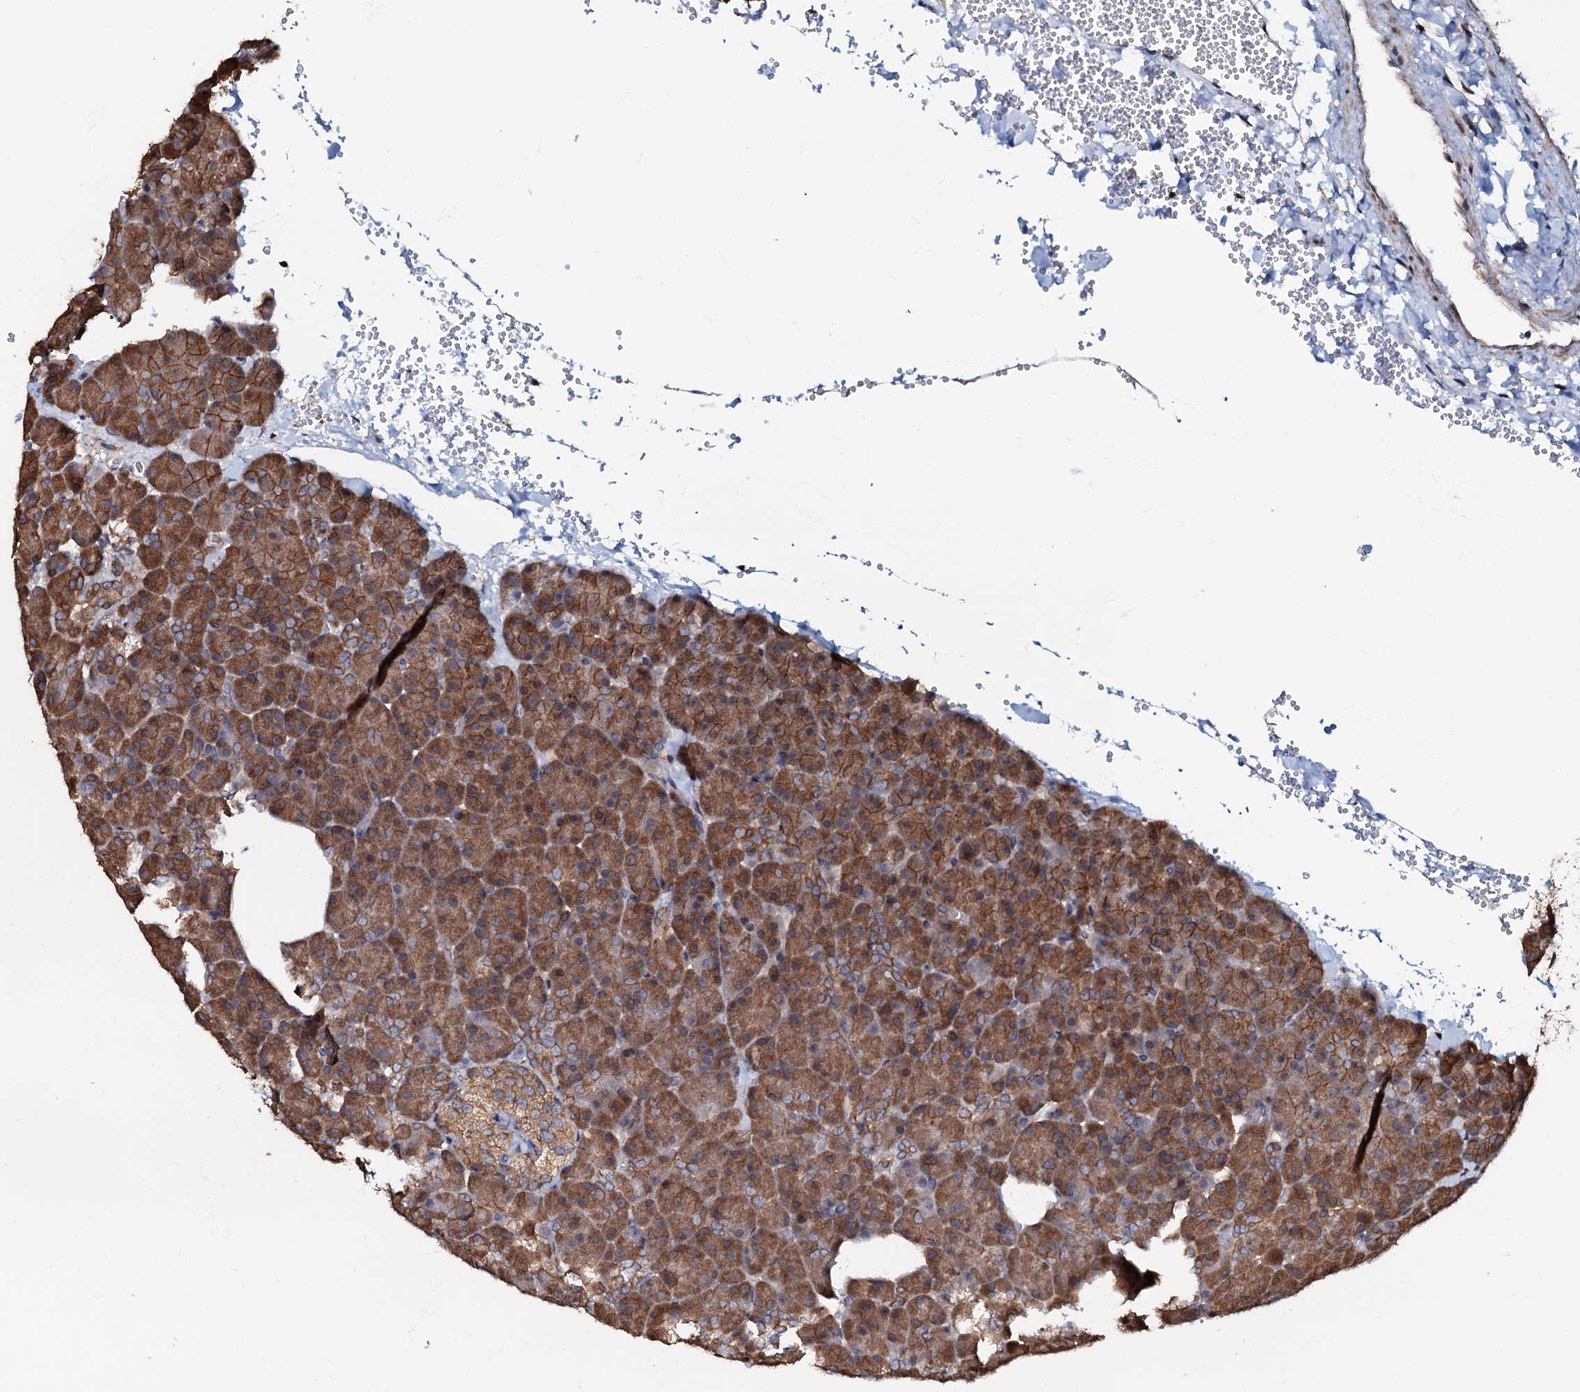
{"staining": {"intensity": "moderate", "quantity": ">75%", "location": "cytoplasmic/membranous"}, "tissue": "pancreas", "cell_type": "Exocrine glandular cells", "image_type": "normal", "snomed": [{"axis": "morphology", "description": "Normal tissue, NOS"}, {"axis": "morphology", "description": "Carcinoid, malignant, NOS"}, {"axis": "topography", "description": "Pancreas"}], "caption": "Pancreas stained for a protein (brown) exhibits moderate cytoplasmic/membranous positive positivity in about >75% of exocrine glandular cells.", "gene": "OSBP", "patient": {"sex": "female", "age": 35}}